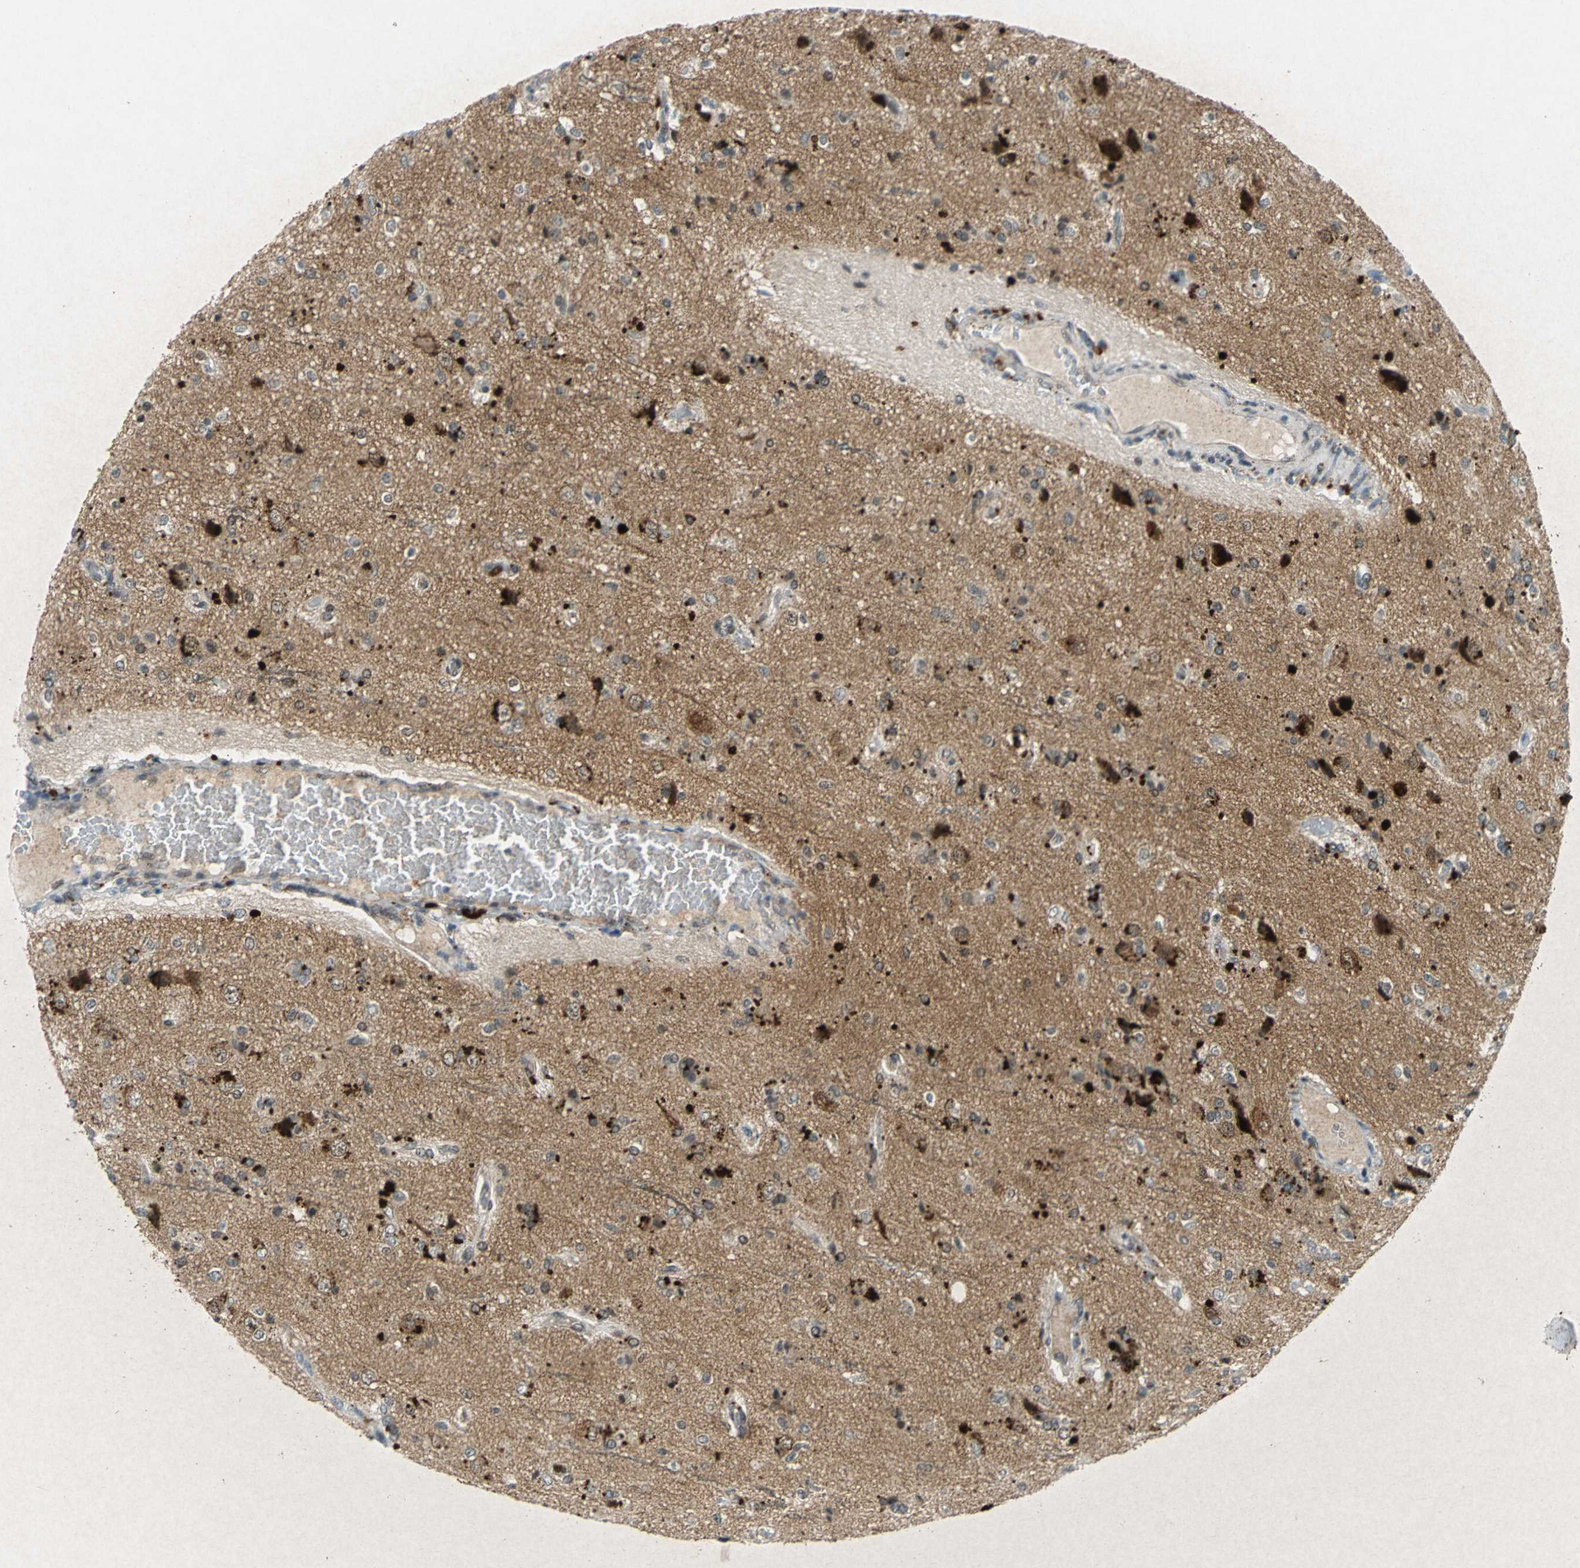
{"staining": {"intensity": "strong", "quantity": "25%-75%", "location": "nuclear"}, "tissue": "glioma", "cell_type": "Tumor cells", "image_type": "cancer", "snomed": [{"axis": "morphology", "description": "Glioma, malignant, High grade"}, {"axis": "topography", "description": "Brain"}], "caption": "Tumor cells display high levels of strong nuclear staining in about 25%-75% of cells in human malignant high-grade glioma. The staining was performed using DAB (3,3'-diaminobenzidine), with brown indicating positive protein expression. Nuclei are stained blue with hematoxylin.", "gene": "PIN1", "patient": {"sex": "male", "age": 47}}